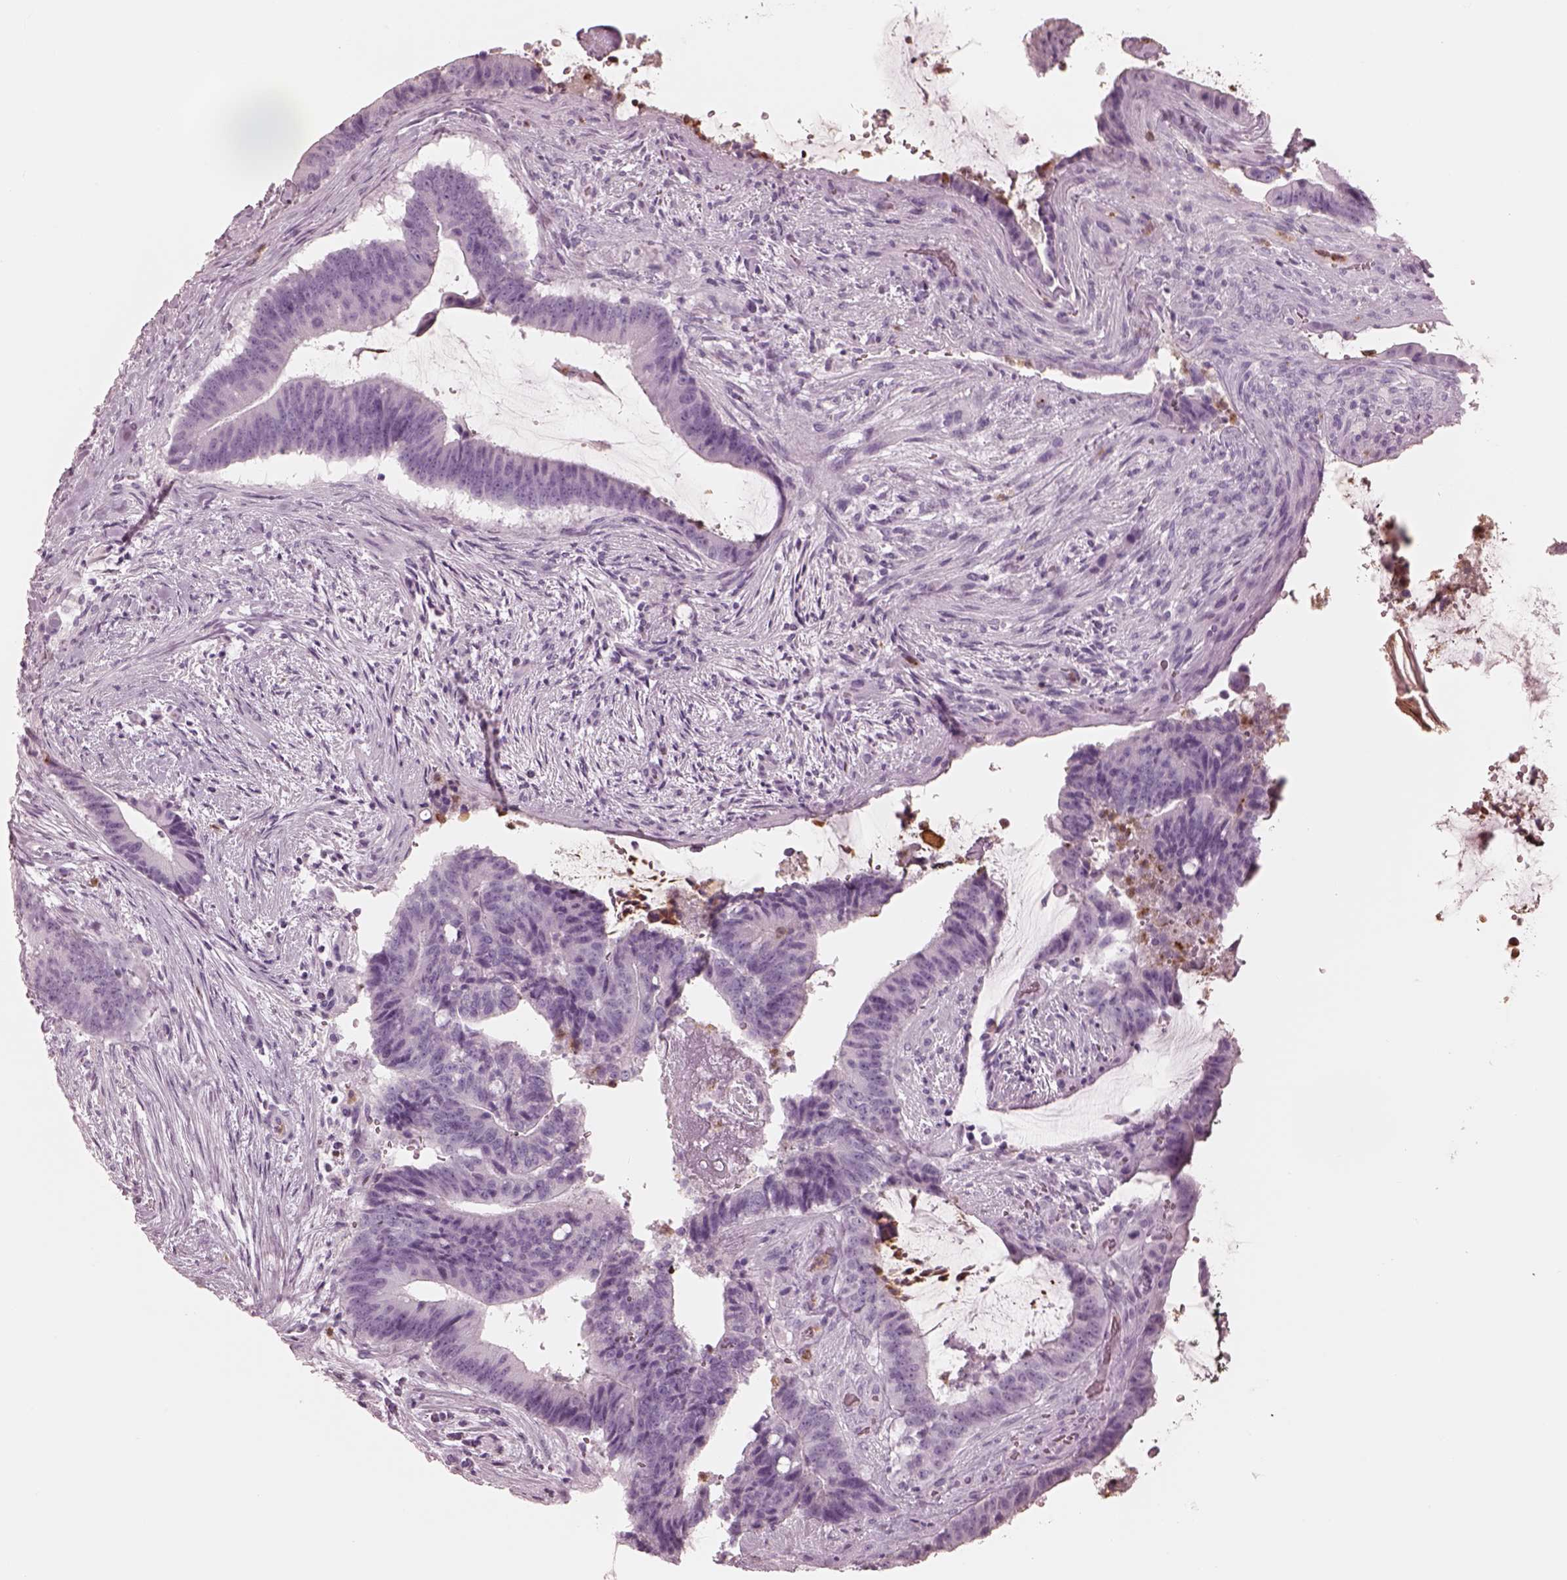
{"staining": {"intensity": "negative", "quantity": "none", "location": "none"}, "tissue": "colorectal cancer", "cell_type": "Tumor cells", "image_type": "cancer", "snomed": [{"axis": "morphology", "description": "Adenocarcinoma, NOS"}, {"axis": "topography", "description": "Colon"}], "caption": "Tumor cells show no significant protein expression in colorectal cancer (adenocarcinoma).", "gene": "ELANE", "patient": {"sex": "female", "age": 43}}